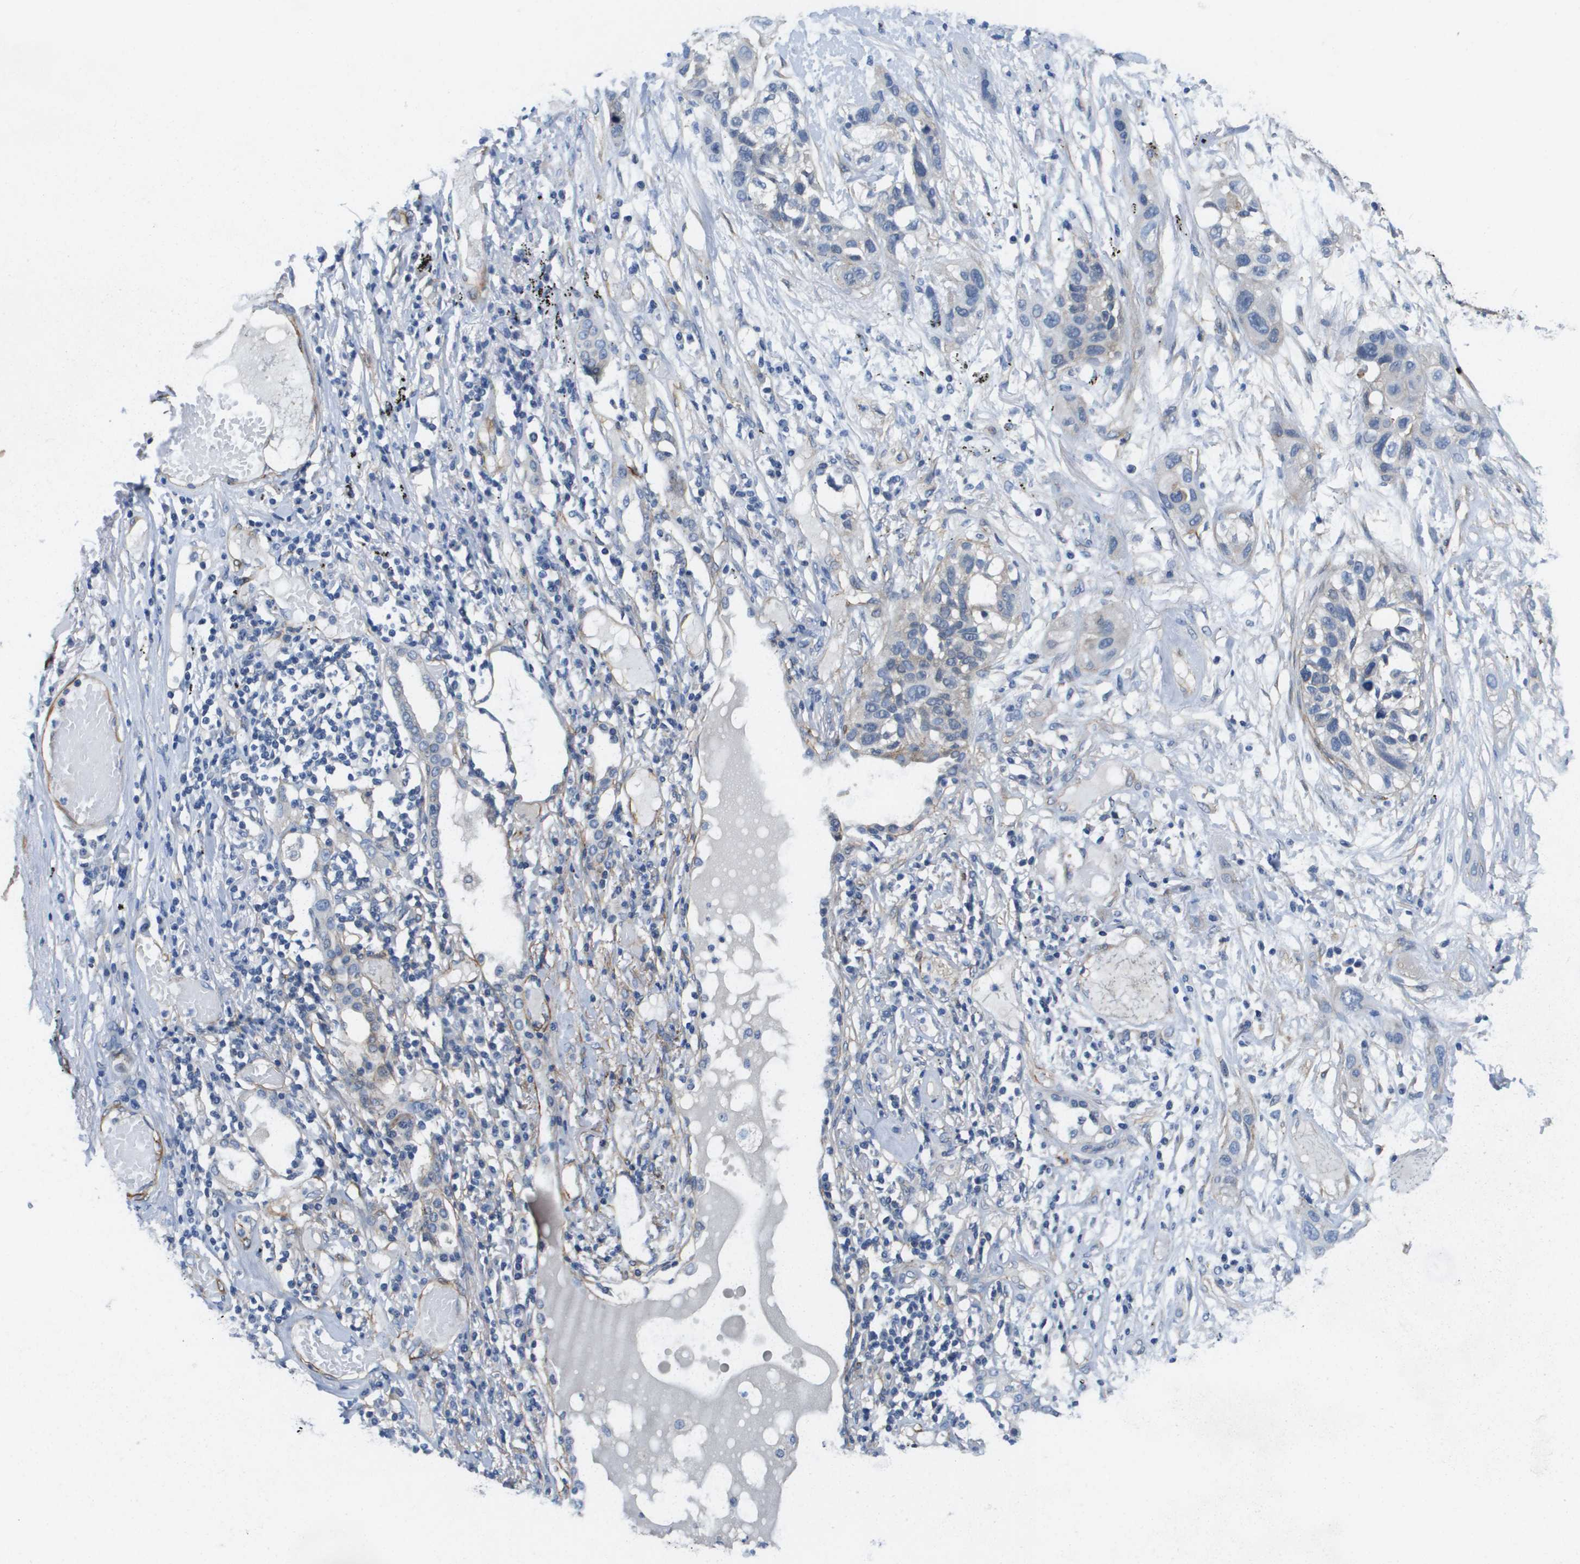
{"staining": {"intensity": "negative", "quantity": "none", "location": "none"}, "tissue": "lung cancer", "cell_type": "Tumor cells", "image_type": "cancer", "snomed": [{"axis": "morphology", "description": "Squamous cell carcinoma, NOS"}, {"axis": "topography", "description": "Lung"}], "caption": "Immunohistochemical staining of squamous cell carcinoma (lung) shows no significant staining in tumor cells.", "gene": "LPP", "patient": {"sex": "male", "age": 71}}